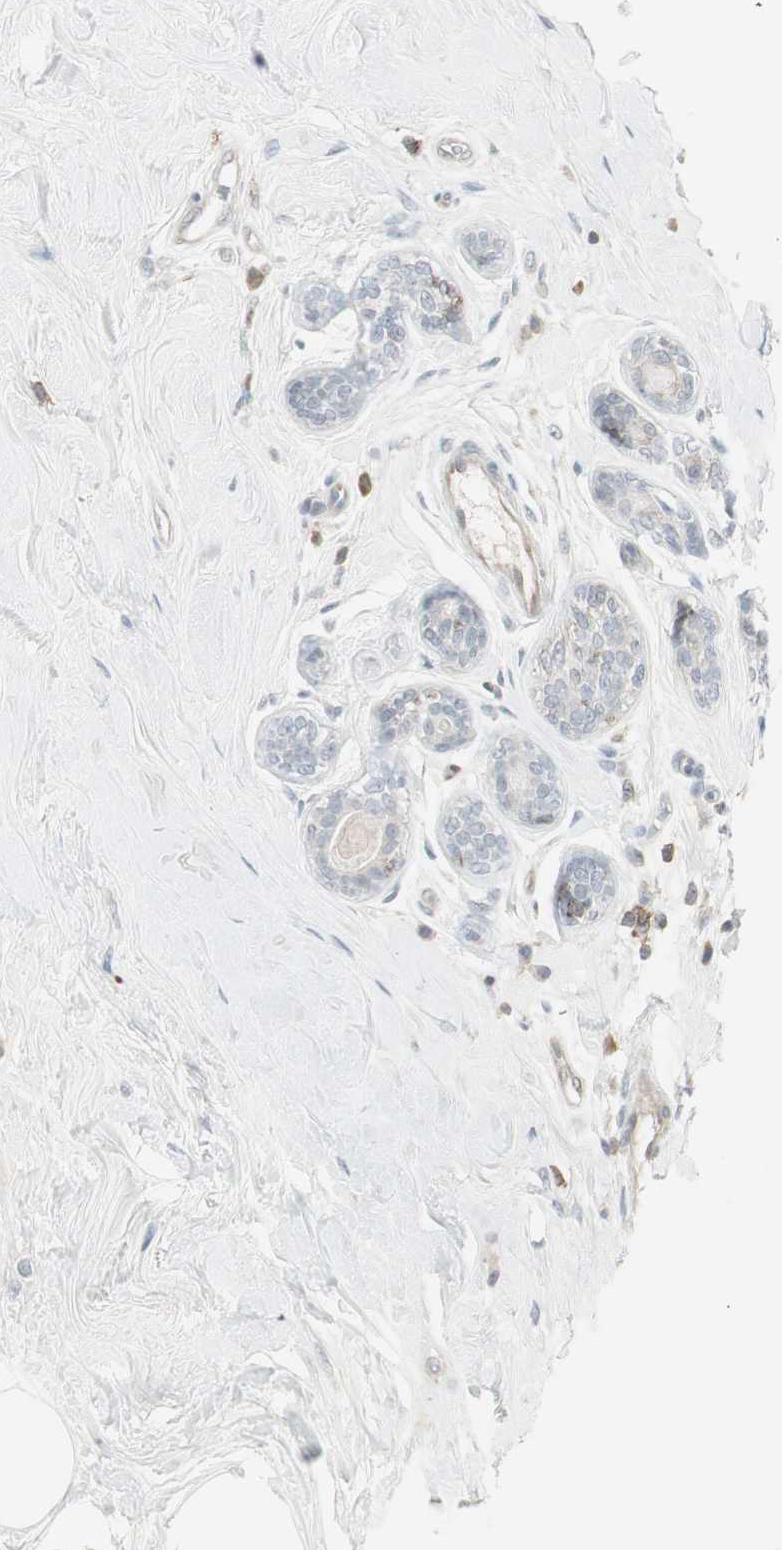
{"staining": {"intensity": "negative", "quantity": "none", "location": "none"}, "tissue": "breast cancer", "cell_type": "Tumor cells", "image_type": "cancer", "snomed": [{"axis": "morphology", "description": "Normal tissue, NOS"}, {"axis": "morphology", "description": "Duct carcinoma"}, {"axis": "topography", "description": "Breast"}], "caption": "A micrograph of breast cancer (intraductal carcinoma) stained for a protein reveals no brown staining in tumor cells.", "gene": "MAP4K4", "patient": {"sex": "female", "age": 39}}